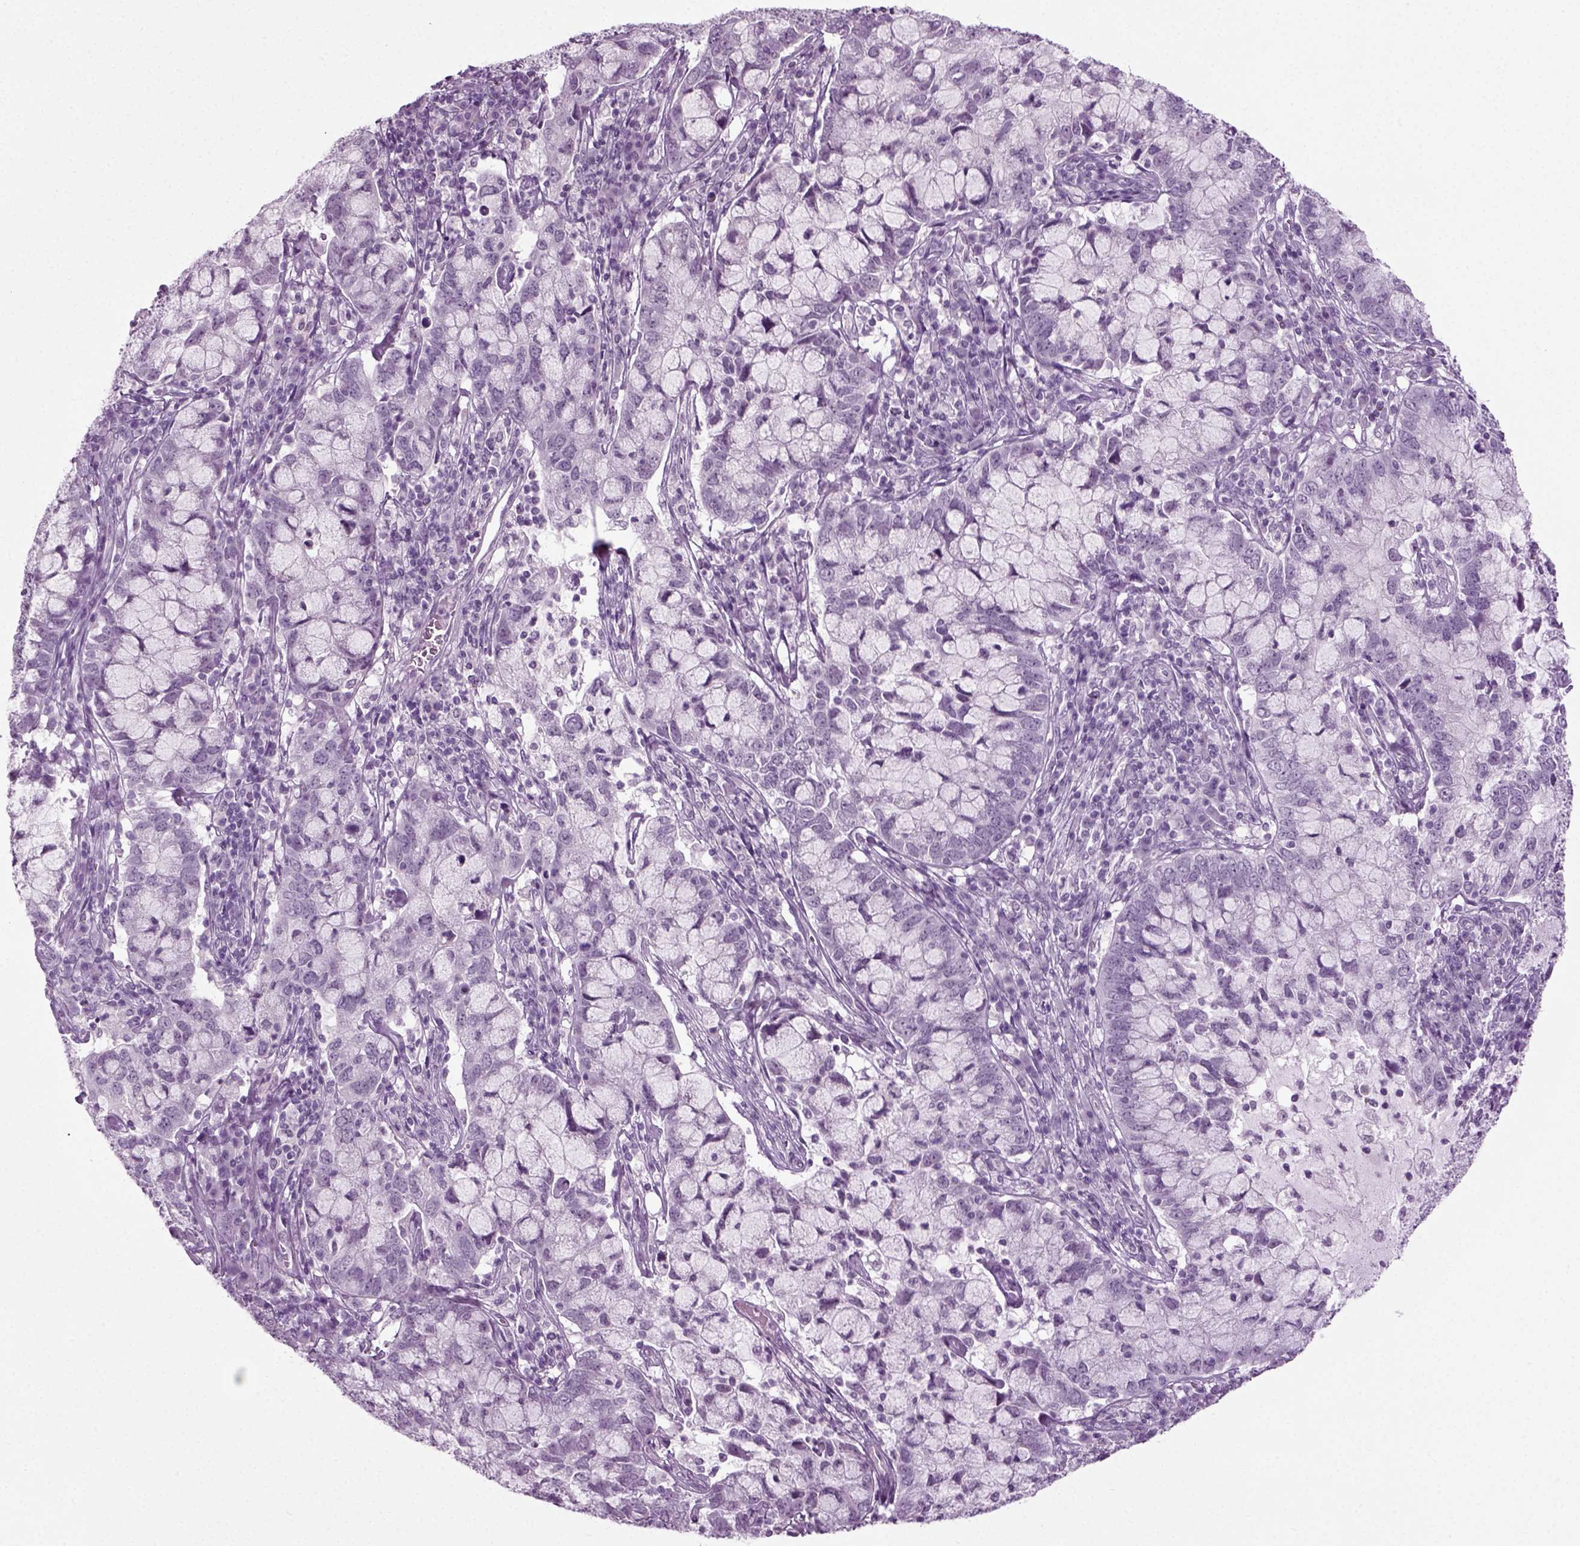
{"staining": {"intensity": "negative", "quantity": "none", "location": "none"}, "tissue": "cervical cancer", "cell_type": "Tumor cells", "image_type": "cancer", "snomed": [{"axis": "morphology", "description": "Adenocarcinoma, NOS"}, {"axis": "topography", "description": "Cervix"}], "caption": "DAB immunohistochemical staining of cervical cancer (adenocarcinoma) demonstrates no significant staining in tumor cells.", "gene": "ZC2HC1C", "patient": {"sex": "female", "age": 40}}